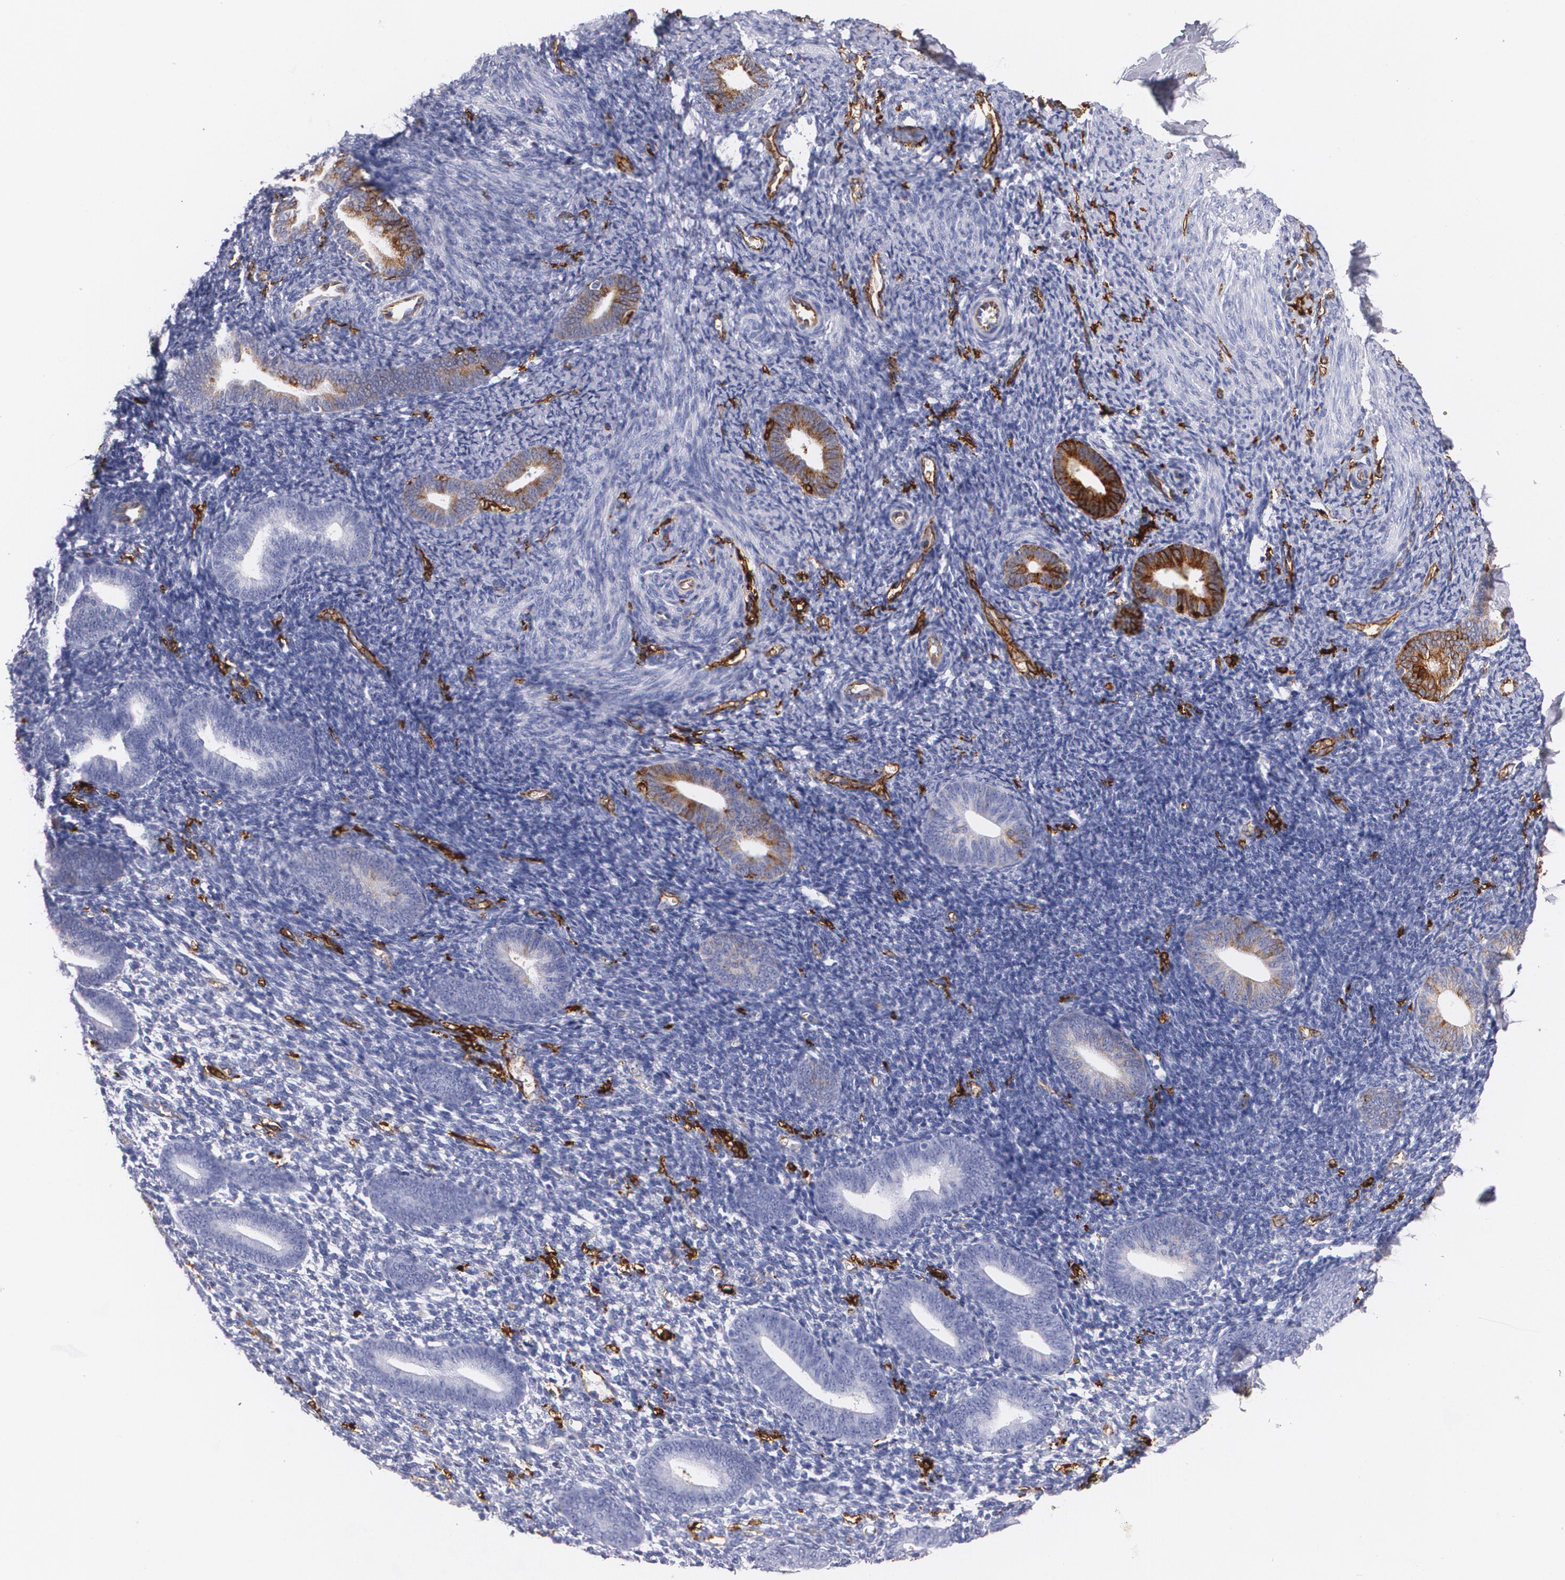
{"staining": {"intensity": "weak", "quantity": "<25%", "location": "cytoplasmic/membranous"}, "tissue": "endometrium", "cell_type": "Cells in endometrial stroma", "image_type": "normal", "snomed": [{"axis": "morphology", "description": "Normal tissue, NOS"}, {"axis": "topography", "description": "Smooth muscle"}, {"axis": "topography", "description": "Endometrium"}], "caption": "This is a image of immunohistochemistry staining of normal endometrium, which shows no positivity in cells in endometrial stroma. (DAB IHC visualized using brightfield microscopy, high magnification).", "gene": "HLA", "patient": {"sex": "female", "age": 57}}